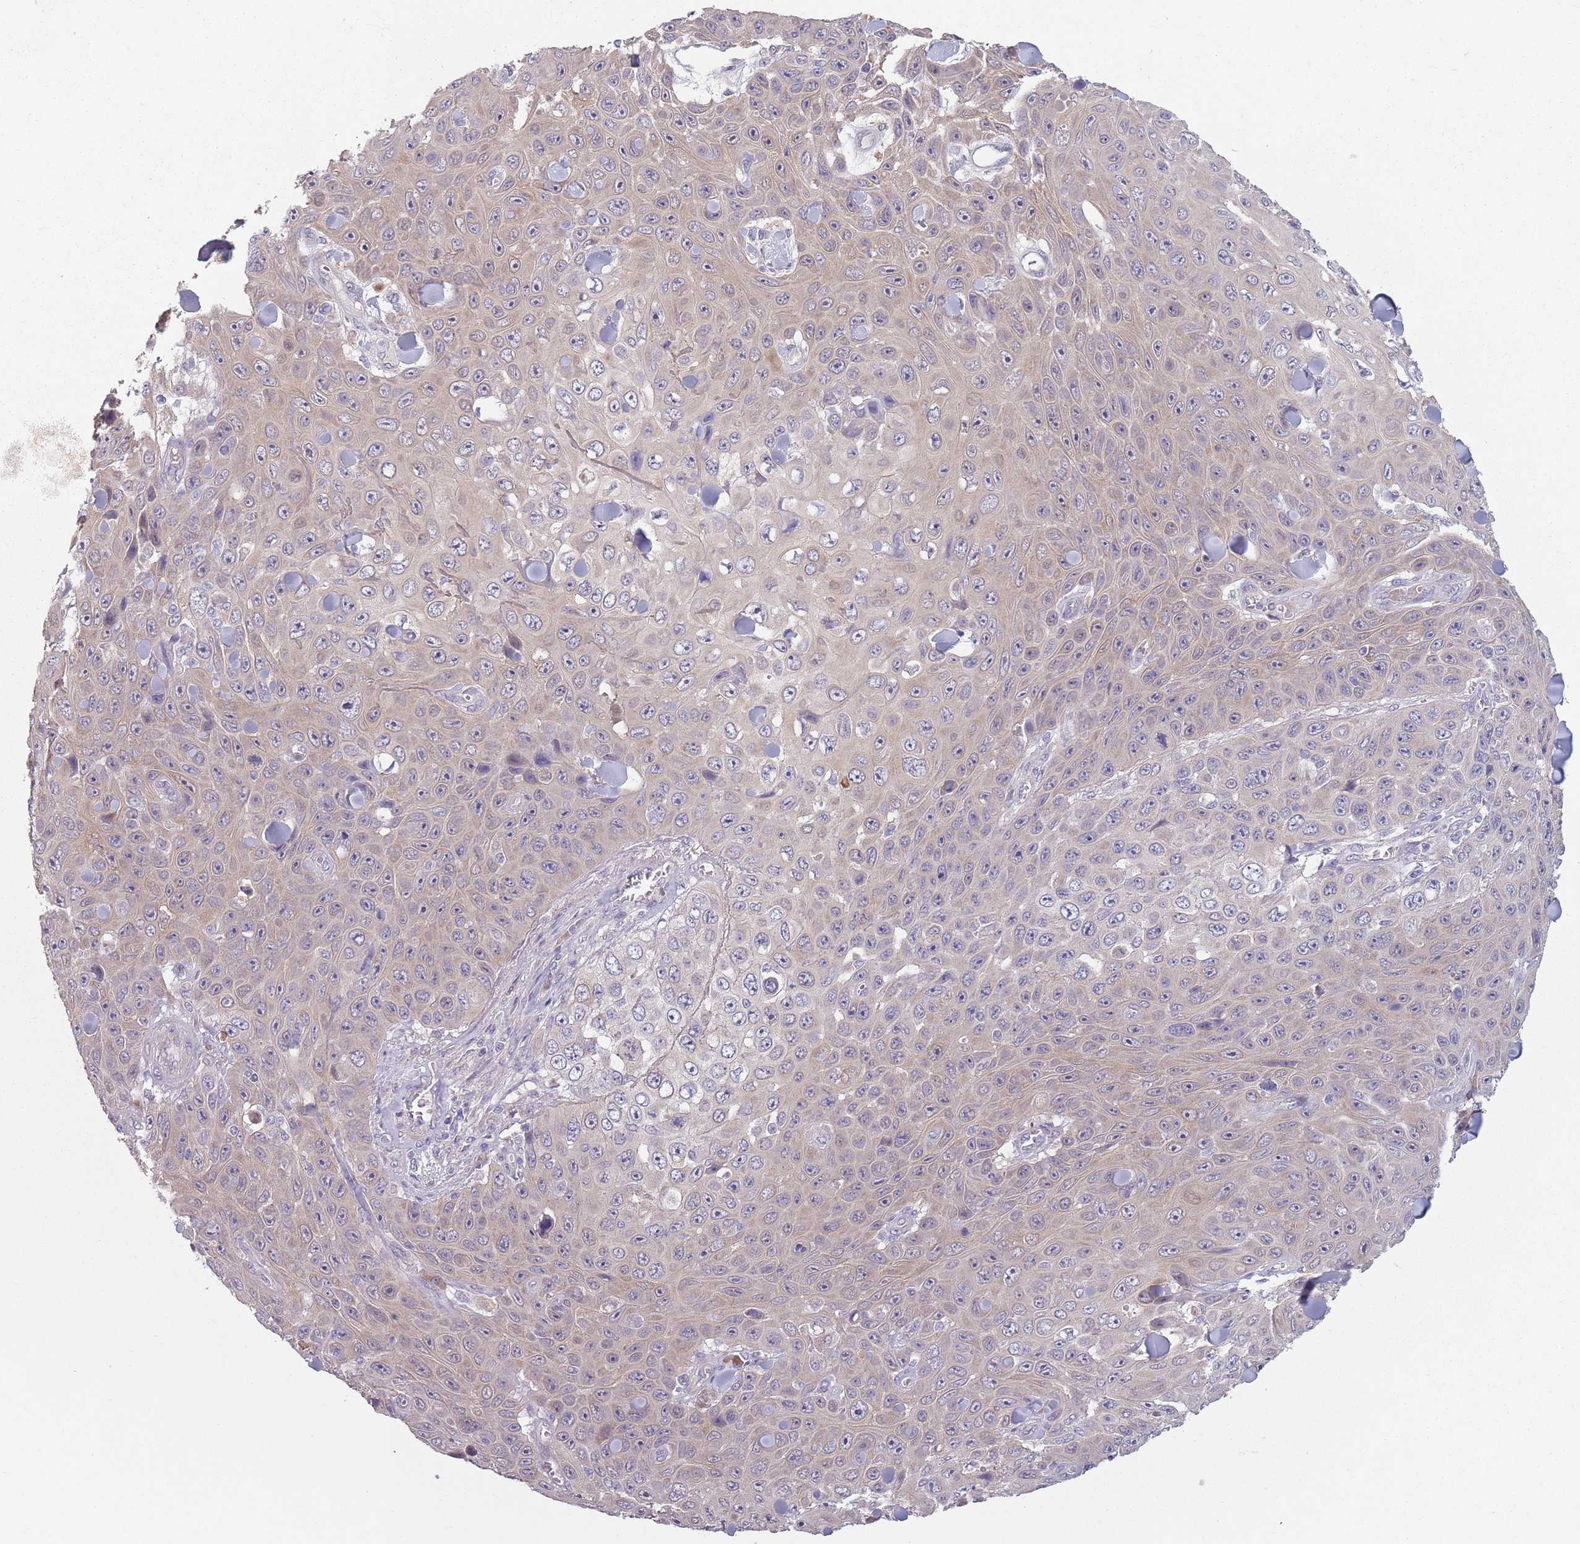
{"staining": {"intensity": "negative", "quantity": "none", "location": "none"}, "tissue": "skin cancer", "cell_type": "Tumor cells", "image_type": "cancer", "snomed": [{"axis": "morphology", "description": "Squamous cell carcinoma, NOS"}, {"axis": "topography", "description": "Skin"}], "caption": "Tumor cells are negative for protein expression in human skin cancer.", "gene": "COQ5", "patient": {"sex": "male", "age": 82}}